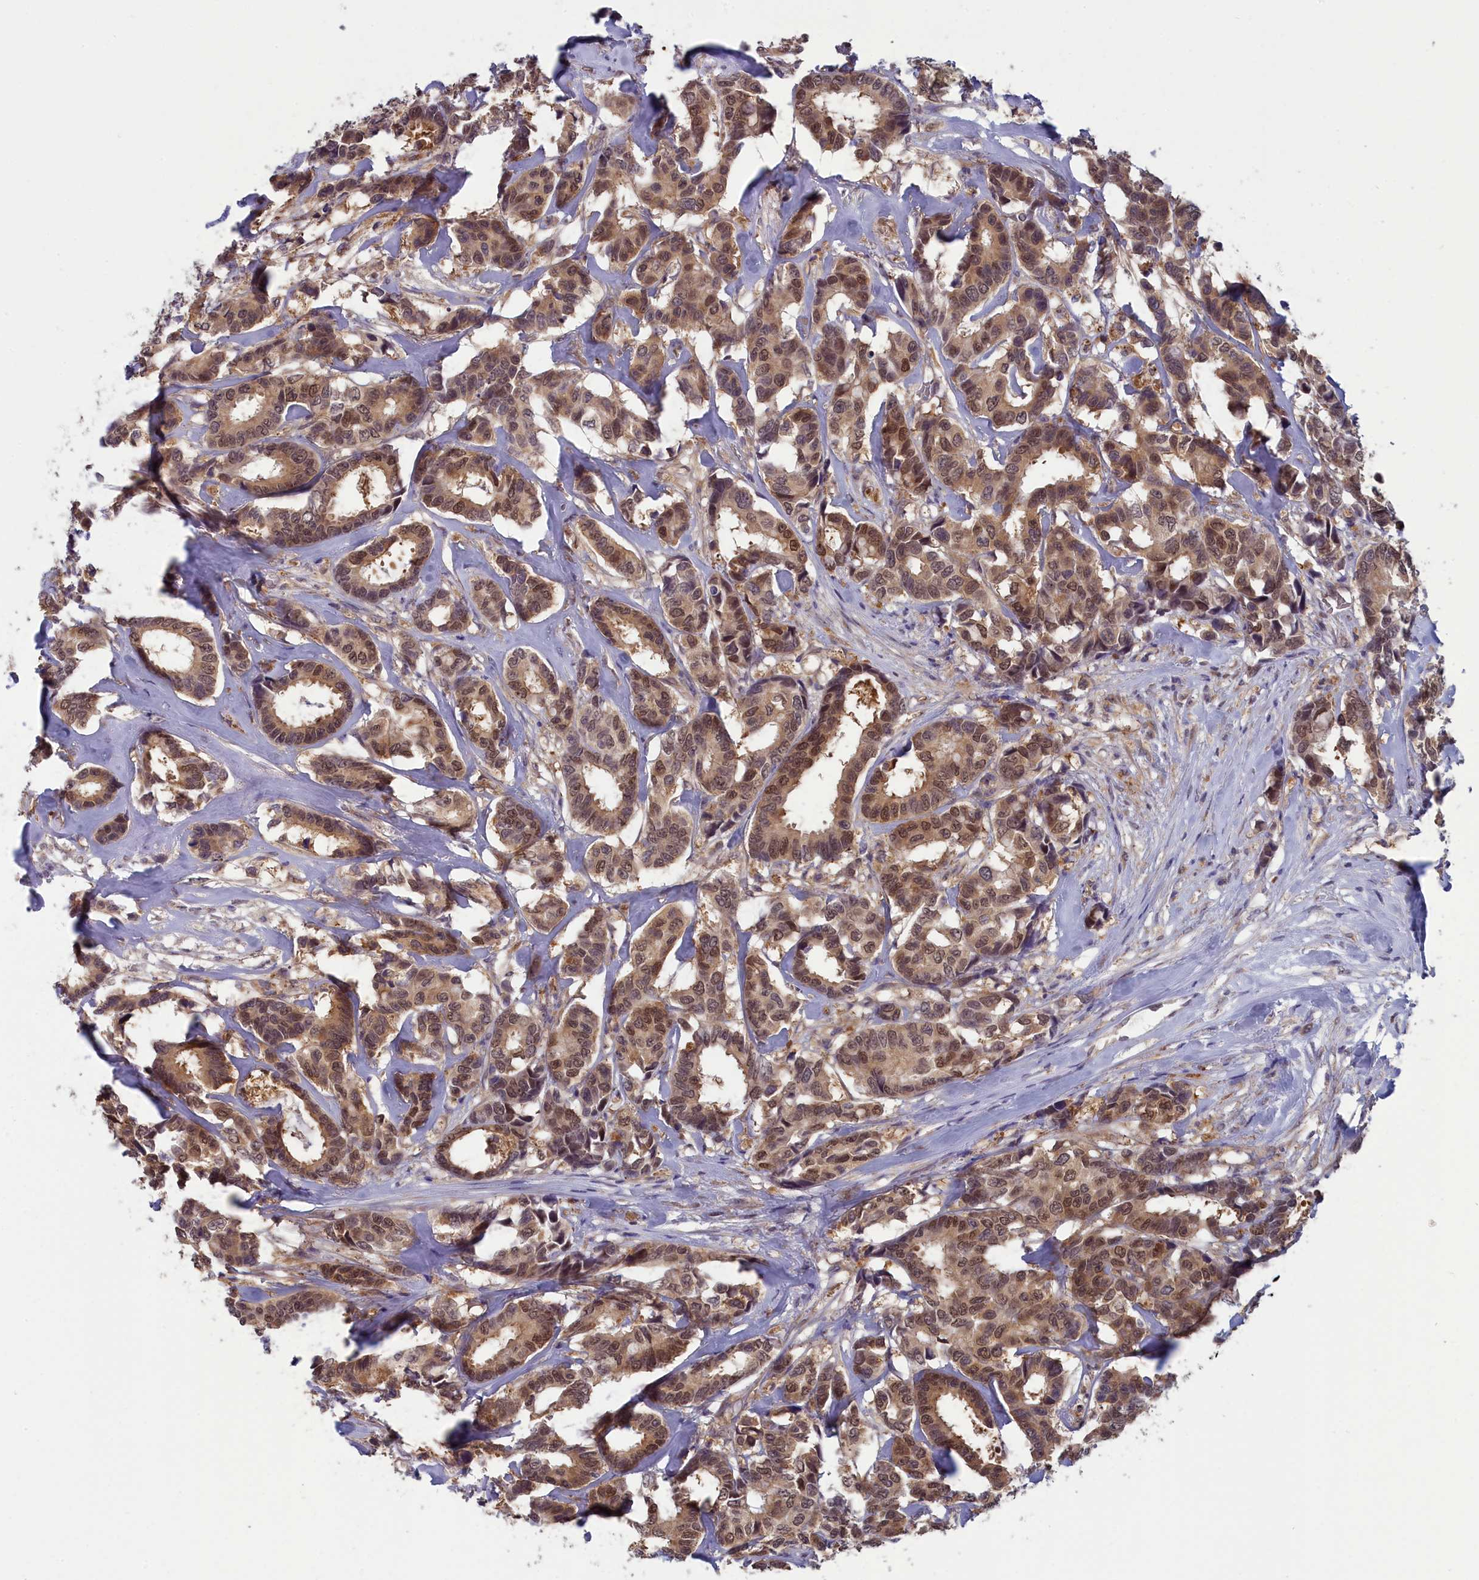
{"staining": {"intensity": "moderate", "quantity": ">75%", "location": "cytoplasmic/membranous,nuclear"}, "tissue": "breast cancer", "cell_type": "Tumor cells", "image_type": "cancer", "snomed": [{"axis": "morphology", "description": "Duct carcinoma"}, {"axis": "topography", "description": "Breast"}], "caption": "Immunohistochemistry of breast intraductal carcinoma shows medium levels of moderate cytoplasmic/membranous and nuclear staining in about >75% of tumor cells. The protein of interest is shown in brown color, while the nuclei are stained blue.", "gene": "MRI1", "patient": {"sex": "female", "age": 87}}